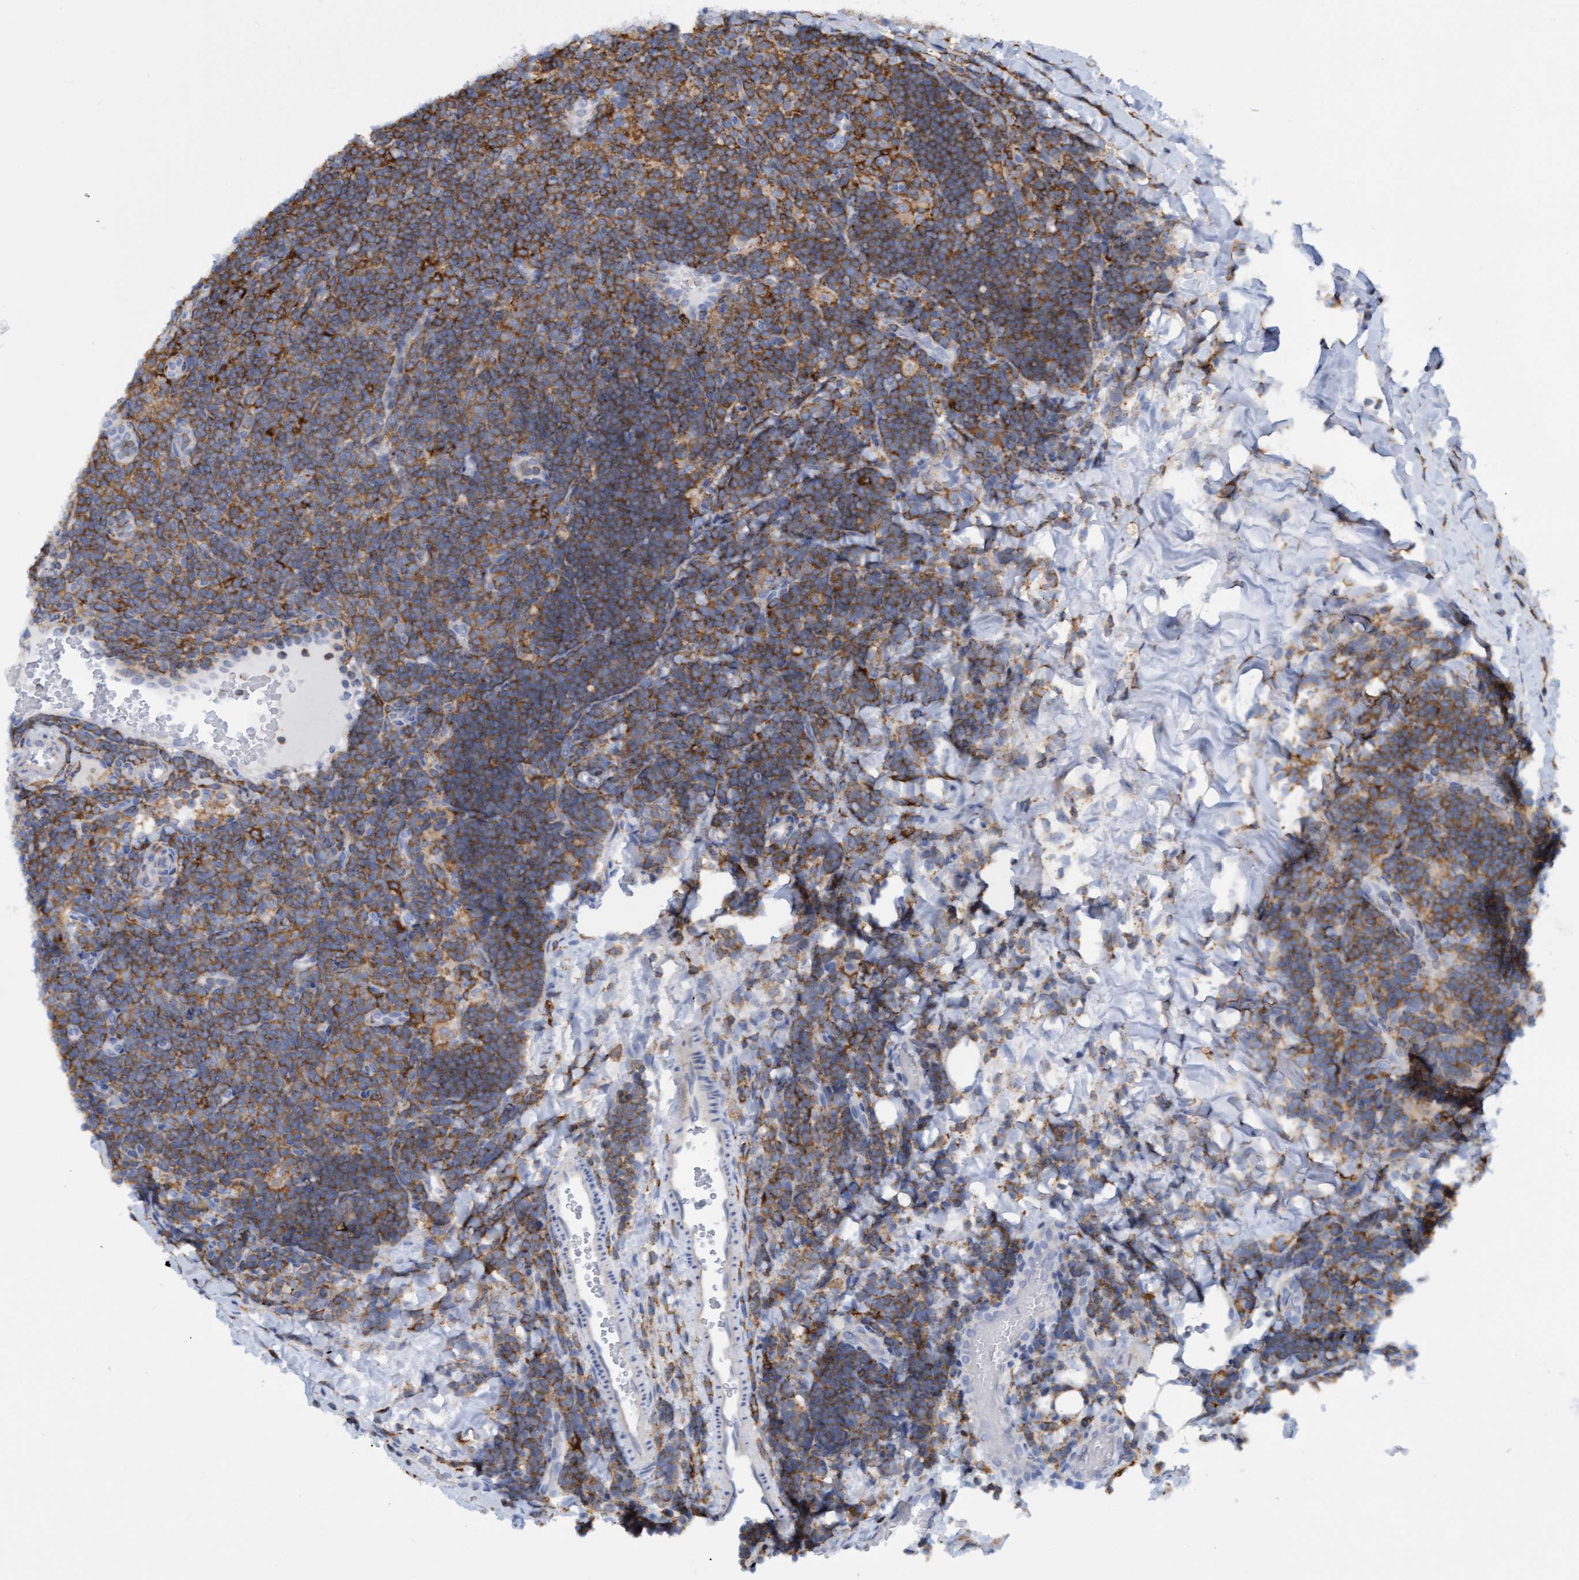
{"staining": {"intensity": "negative", "quantity": "none", "location": "none"}, "tissue": "lymphoma", "cell_type": "Tumor cells", "image_type": "cancer", "snomed": [{"axis": "morphology", "description": "Hodgkin's disease, NOS"}, {"axis": "topography", "description": "Lymph node"}], "caption": "Immunohistochemistry of human lymphoma reveals no staining in tumor cells.", "gene": "FNBP1", "patient": {"sex": "female", "age": 57}}